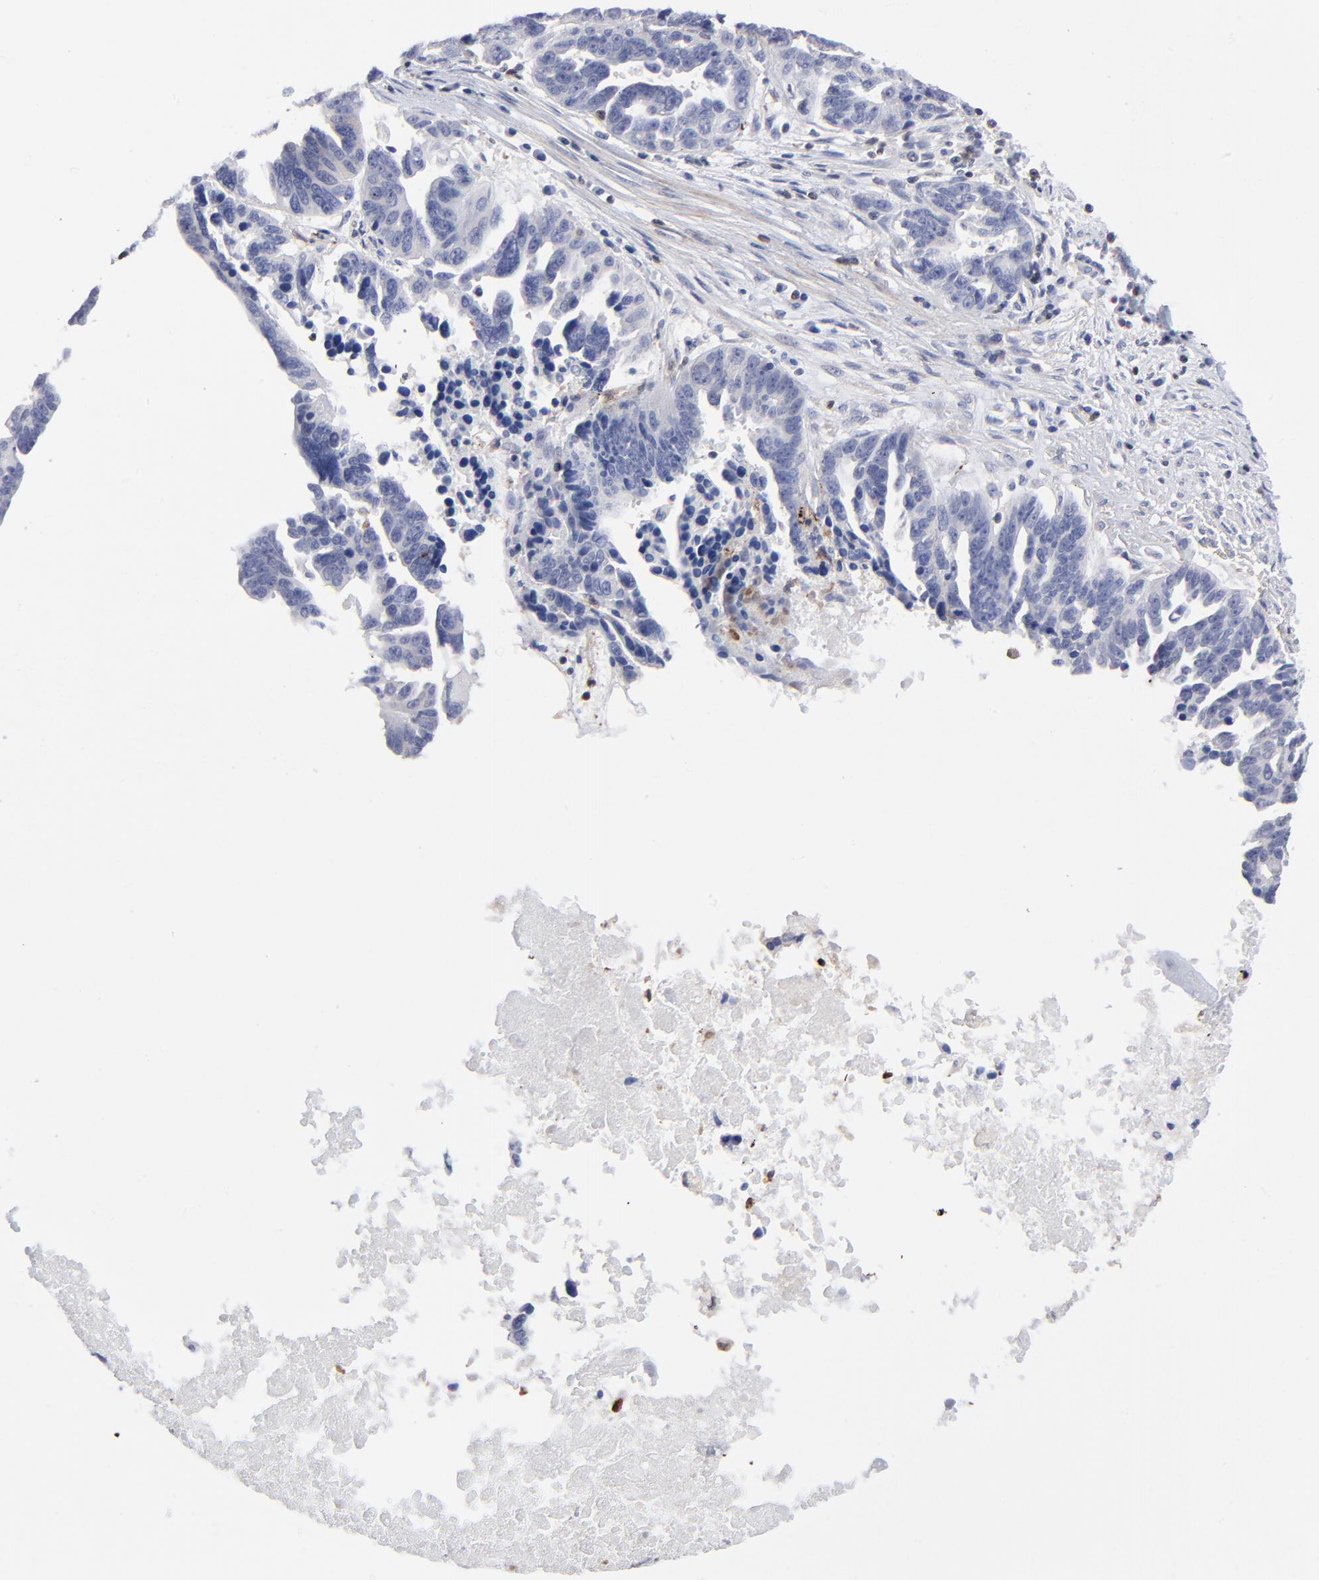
{"staining": {"intensity": "negative", "quantity": "none", "location": "none"}, "tissue": "ovarian cancer", "cell_type": "Tumor cells", "image_type": "cancer", "snomed": [{"axis": "morphology", "description": "Carcinoma, endometroid"}, {"axis": "morphology", "description": "Cystadenocarcinoma, serous, NOS"}, {"axis": "topography", "description": "Ovary"}], "caption": "A micrograph of ovarian cancer stained for a protein shows no brown staining in tumor cells.", "gene": "TBXT", "patient": {"sex": "female", "age": 45}}